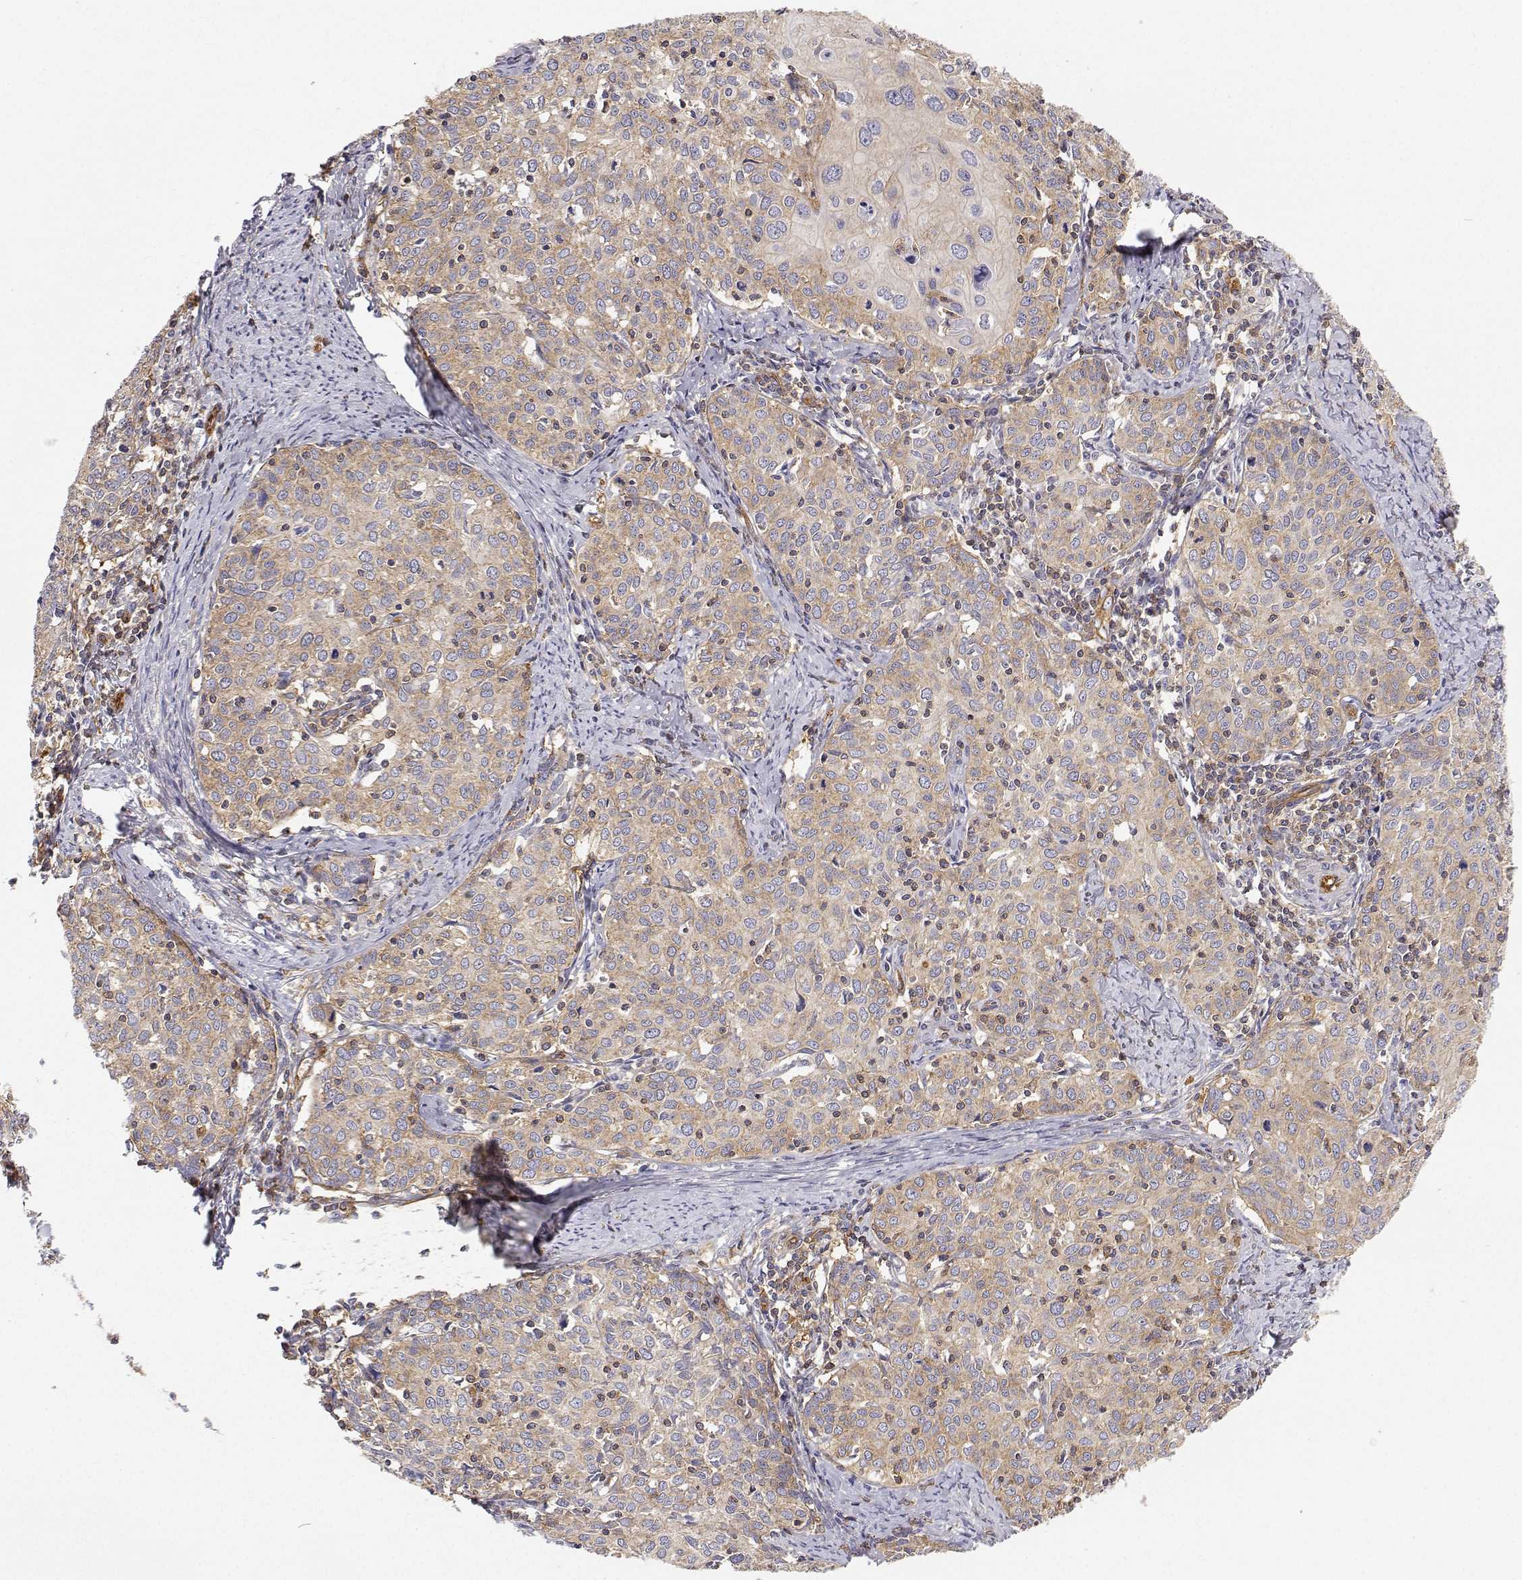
{"staining": {"intensity": "weak", "quantity": ">75%", "location": "cytoplasmic/membranous"}, "tissue": "cervical cancer", "cell_type": "Tumor cells", "image_type": "cancer", "snomed": [{"axis": "morphology", "description": "Squamous cell carcinoma, NOS"}, {"axis": "topography", "description": "Cervix"}], "caption": "This is a micrograph of immunohistochemistry staining of cervical cancer (squamous cell carcinoma), which shows weak staining in the cytoplasmic/membranous of tumor cells.", "gene": "MYH9", "patient": {"sex": "female", "age": 62}}